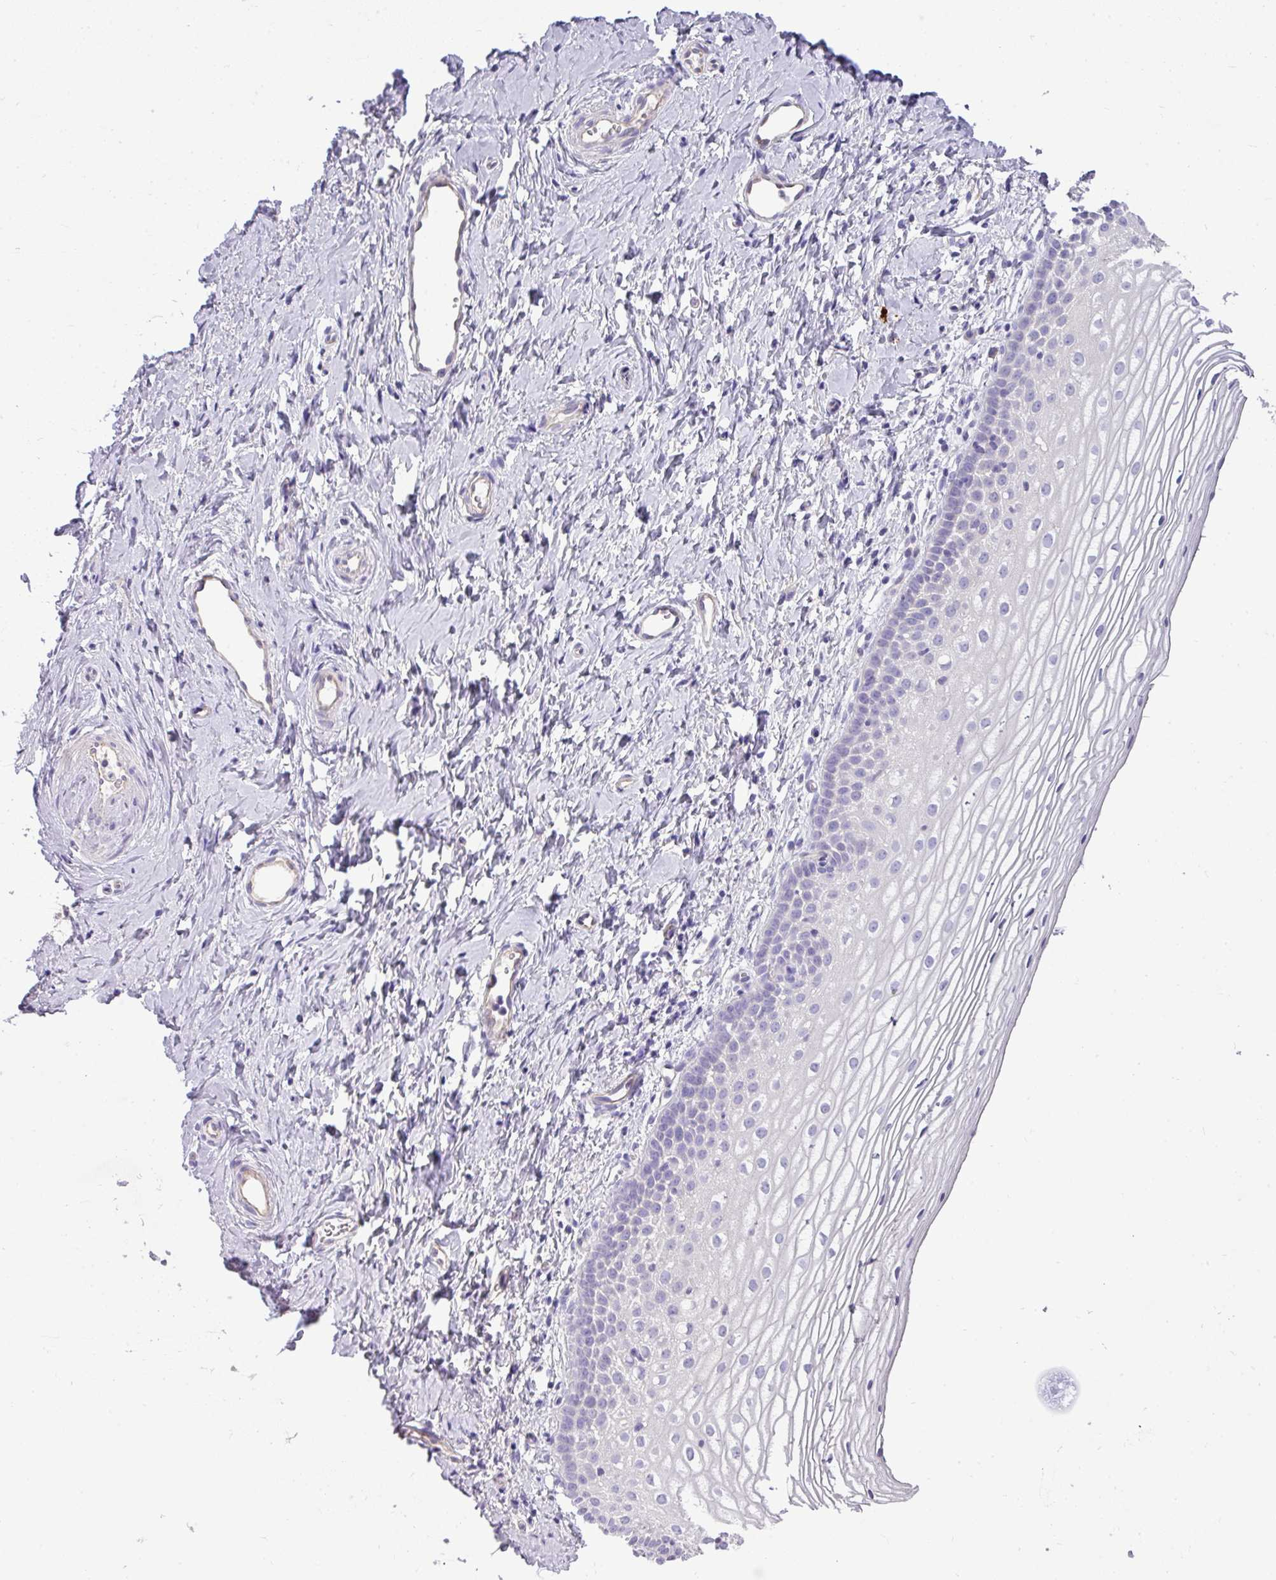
{"staining": {"intensity": "negative", "quantity": "none", "location": "none"}, "tissue": "vagina", "cell_type": "Squamous epithelial cells", "image_type": "normal", "snomed": [{"axis": "morphology", "description": "Normal tissue, NOS"}, {"axis": "topography", "description": "Vagina"}], "caption": "Image shows no protein positivity in squamous epithelial cells of benign vagina.", "gene": "ENSG00000273748", "patient": {"sex": "female", "age": 56}}